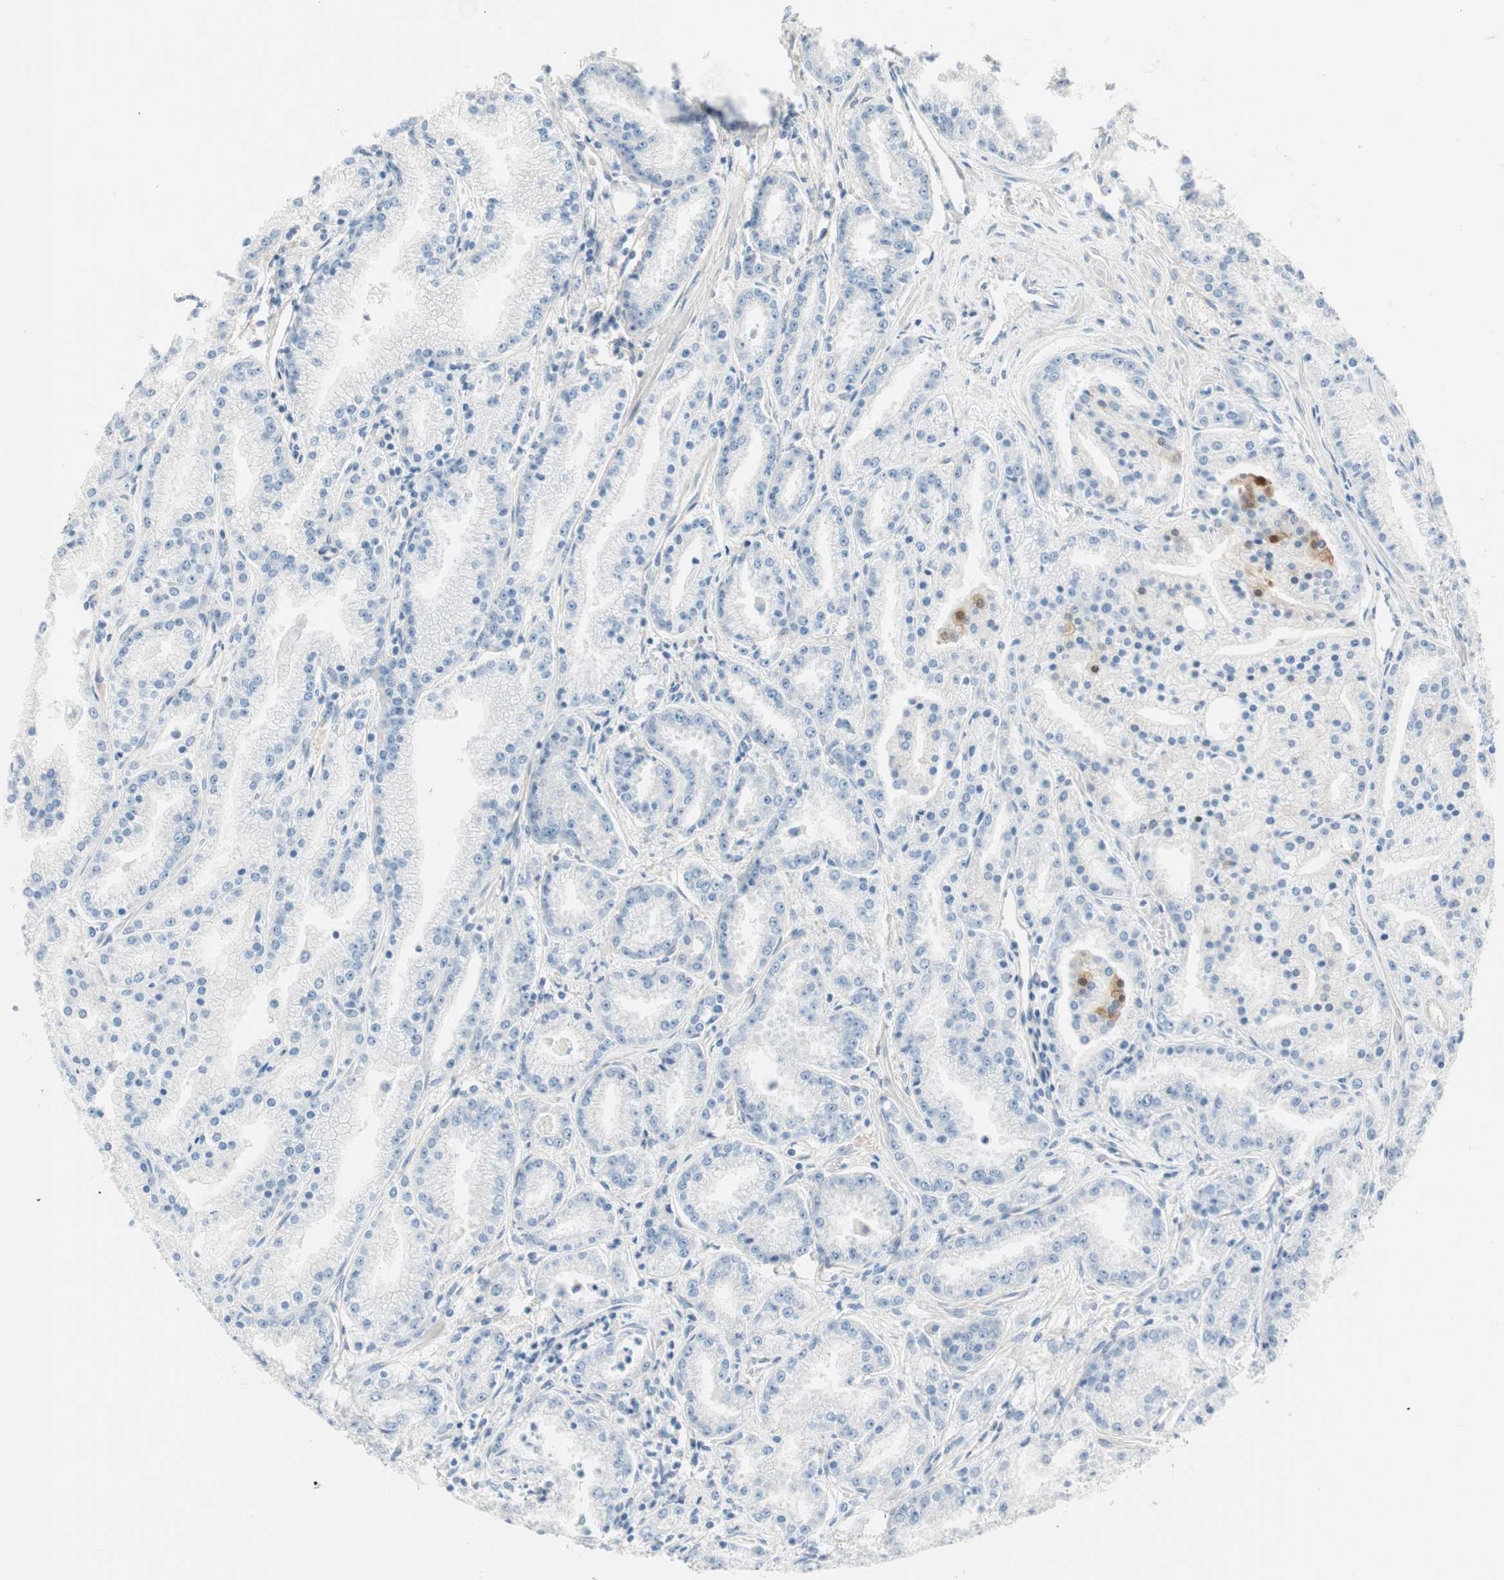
{"staining": {"intensity": "negative", "quantity": "none", "location": "none"}, "tissue": "prostate cancer", "cell_type": "Tumor cells", "image_type": "cancer", "snomed": [{"axis": "morphology", "description": "Adenocarcinoma, High grade"}, {"axis": "topography", "description": "Prostate"}], "caption": "This is a photomicrograph of immunohistochemistry (IHC) staining of adenocarcinoma (high-grade) (prostate), which shows no positivity in tumor cells.", "gene": "CDK3", "patient": {"sex": "male", "age": 61}}